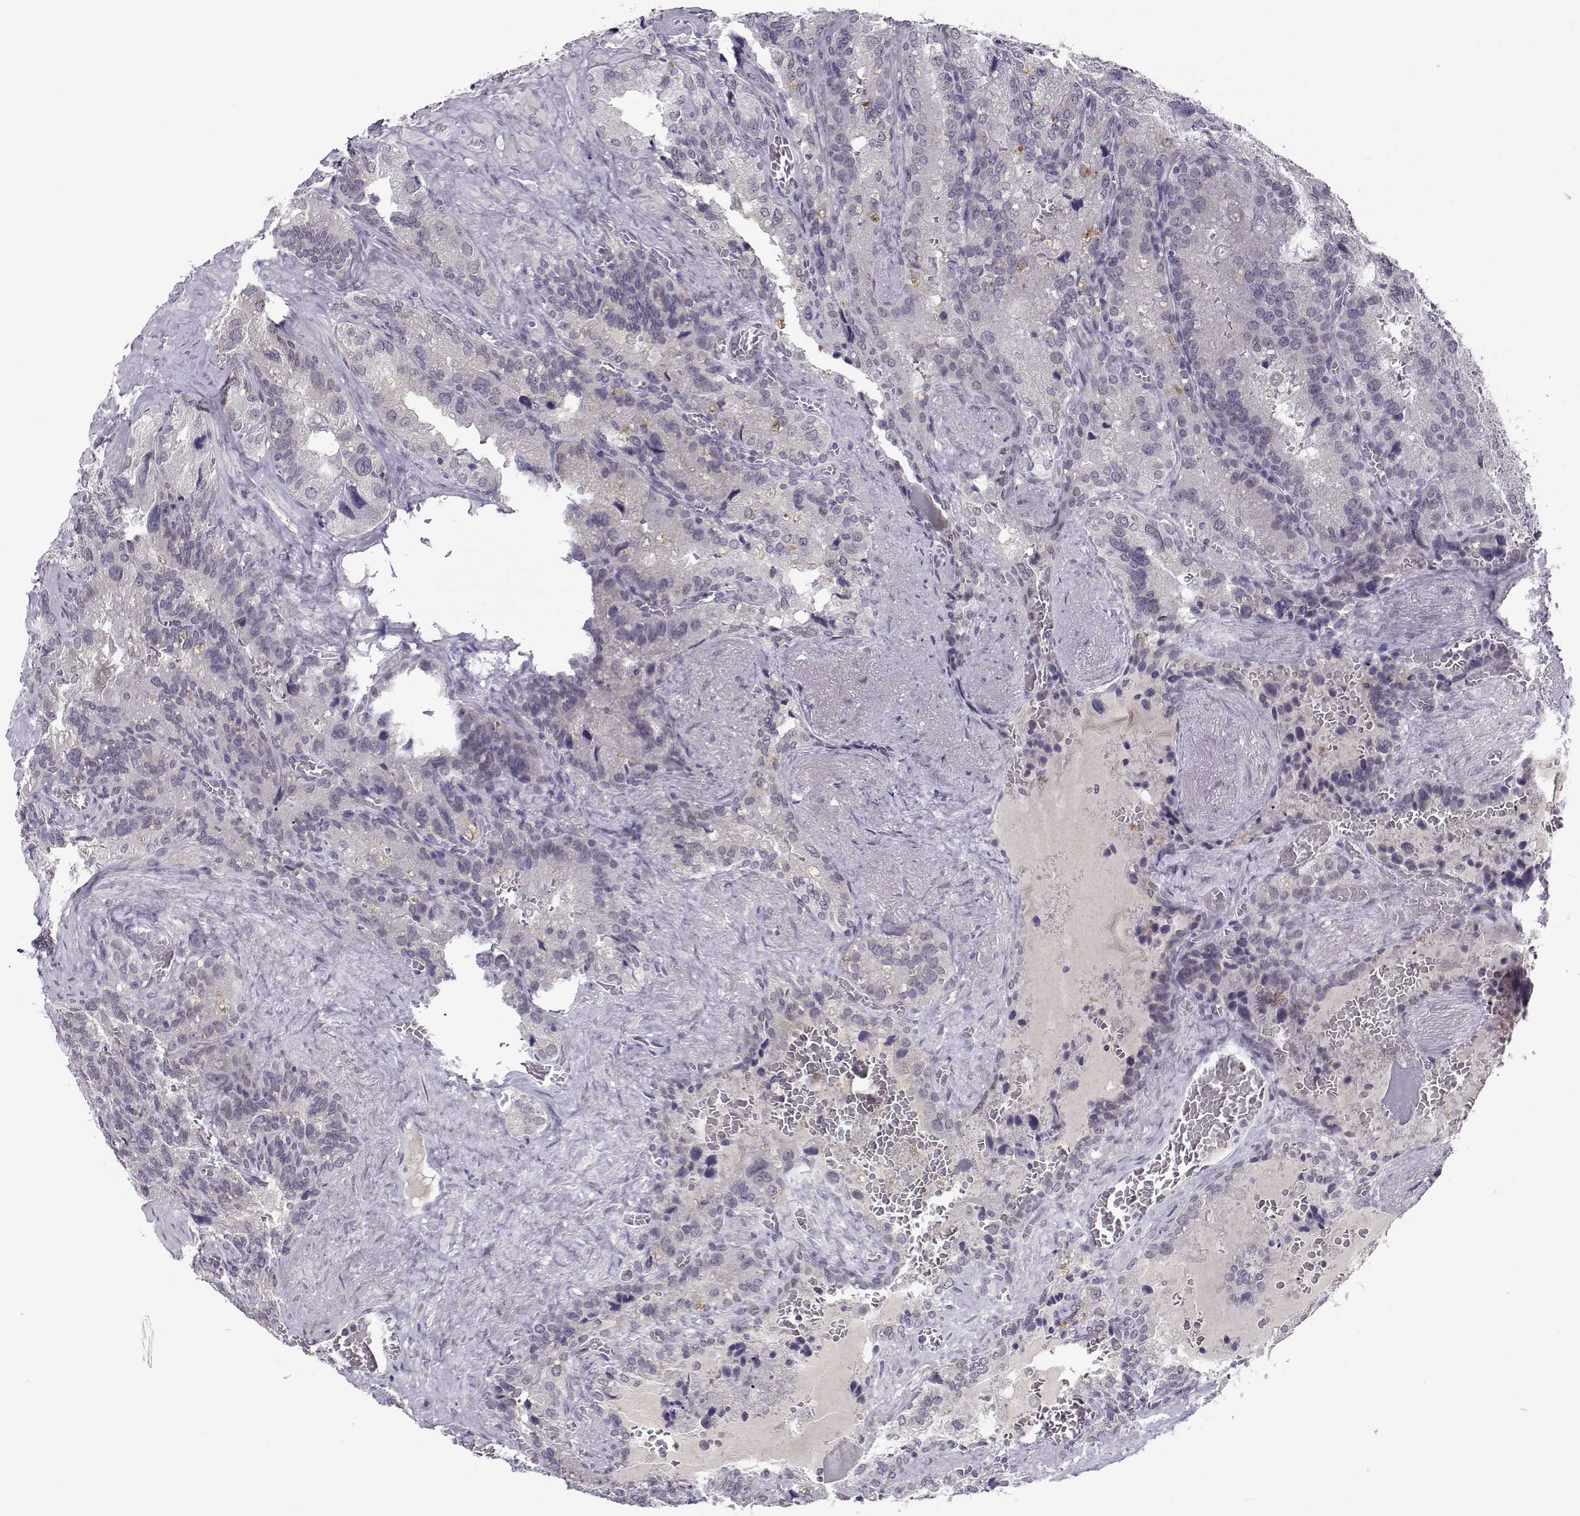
{"staining": {"intensity": "negative", "quantity": "none", "location": "none"}, "tissue": "seminal vesicle", "cell_type": "Glandular cells", "image_type": "normal", "snomed": [{"axis": "morphology", "description": "Normal tissue, NOS"}, {"axis": "topography", "description": "Seminal veicle"}], "caption": "Immunohistochemical staining of benign seminal vesicle shows no significant expression in glandular cells.", "gene": "C16orf86", "patient": {"sex": "male", "age": 72}}